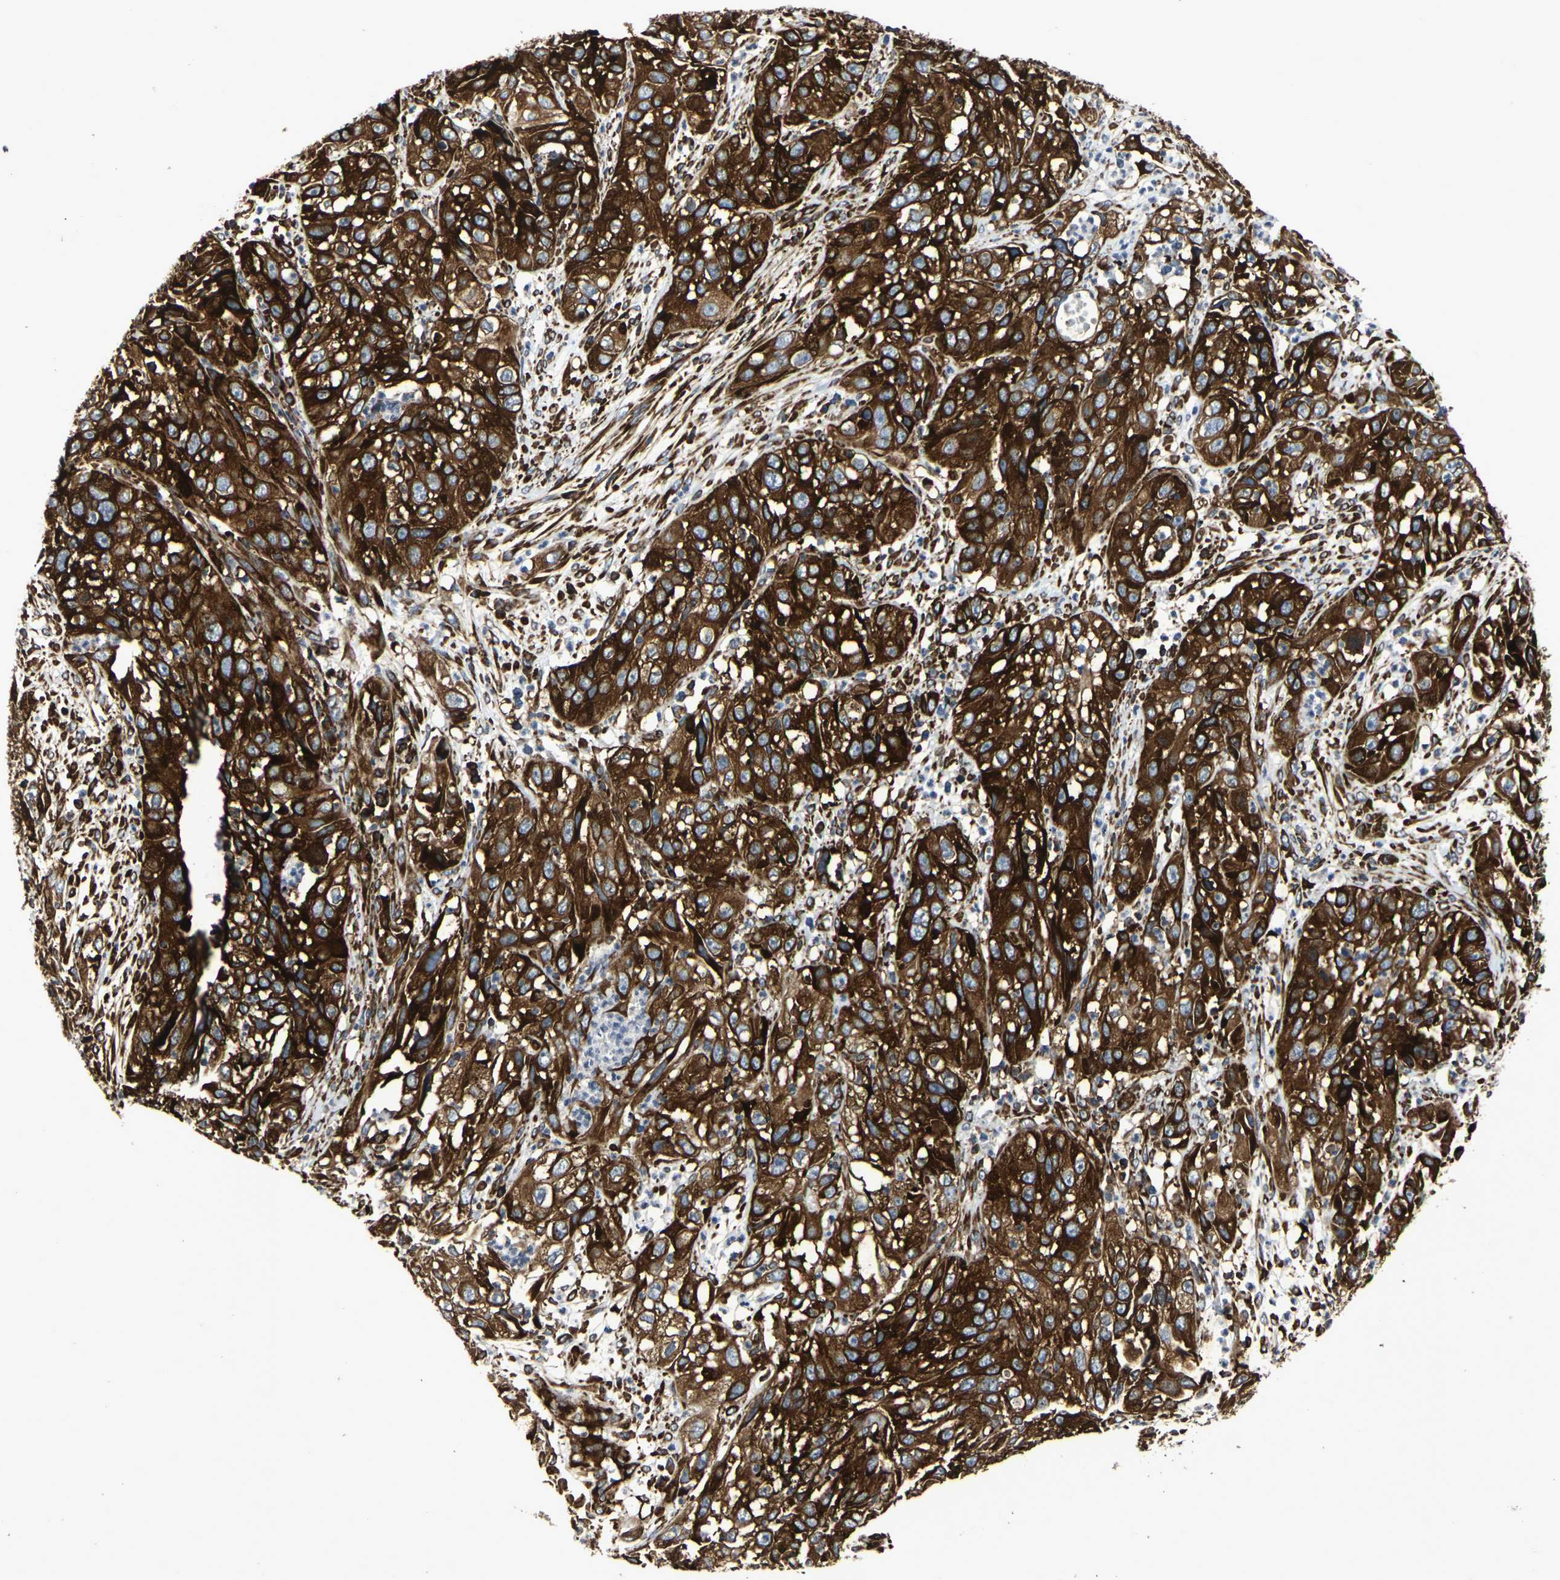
{"staining": {"intensity": "strong", "quantity": ">75%", "location": "cytoplasmic/membranous"}, "tissue": "cervical cancer", "cell_type": "Tumor cells", "image_type": "cancer", "snomed": [{"axis": "morphology", "description": "Squamous cell carcinoma, NOS"}, {"axis": "topography", "description": "Cervix"}], "caption": "Cervical cancer tissue displays strong cytoplasmic/membranous staining in approximately >75% of tumor cells, visualized by immunohistochemistry.", "gene": "MARCHF2", "patient": {"sex": "female", "age": 32}}